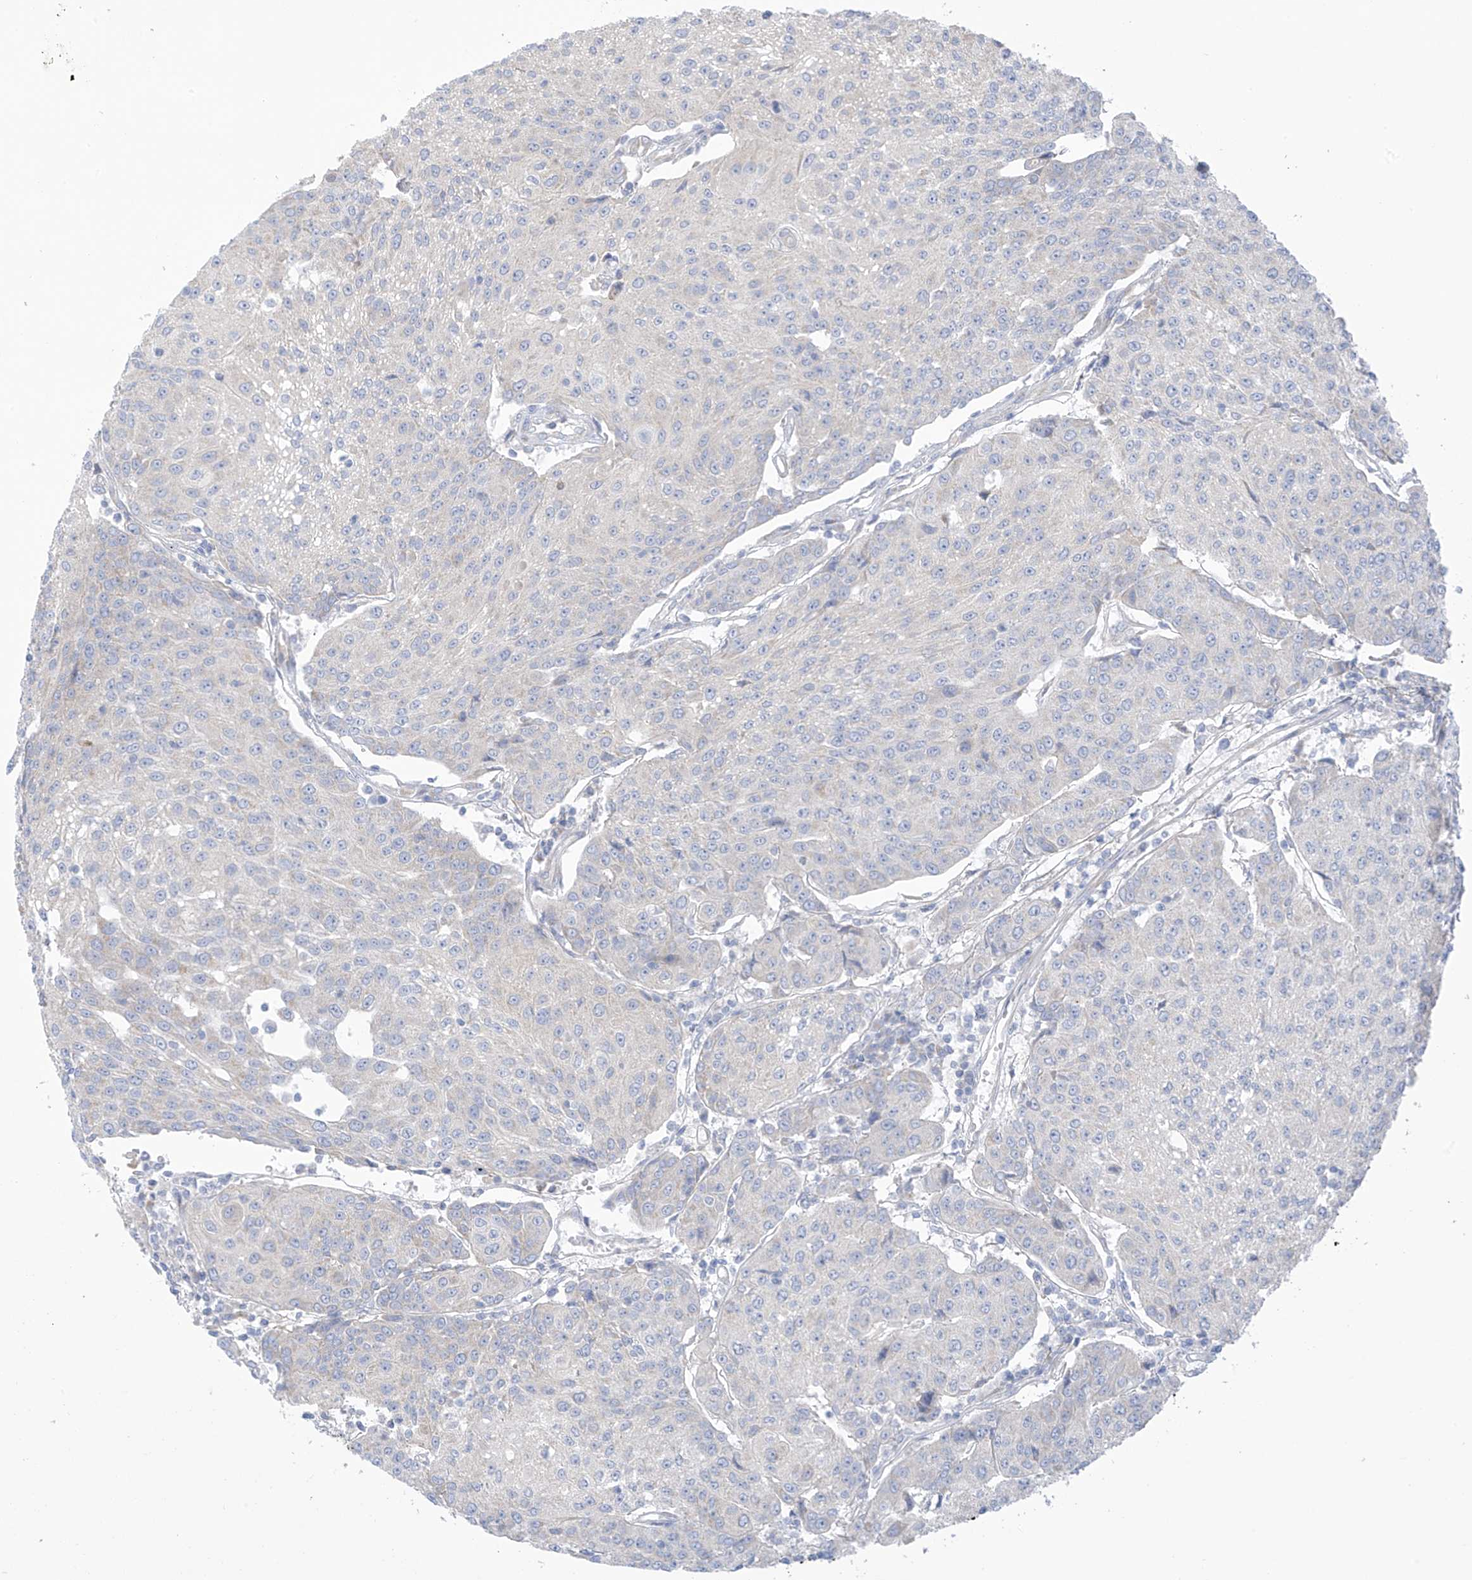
{"staining": {"intensity": "negative", "quantity": "none", "location": "none"}, "tissue": "urothelial cancer", "cell_type": "Tumor cells", "image_type": "cancer", "snomed": [{"axis": "morphology", "description": "Urothelial carcinoma, High grade"}, {"axis": "topography", "description": "Urinary bladder"}], "caption": "Tumor cells are negative for brown protein staining in urothelial cancer.", "gene": "TRMT2B", "patient": {"sex": "female", "age": 85}}